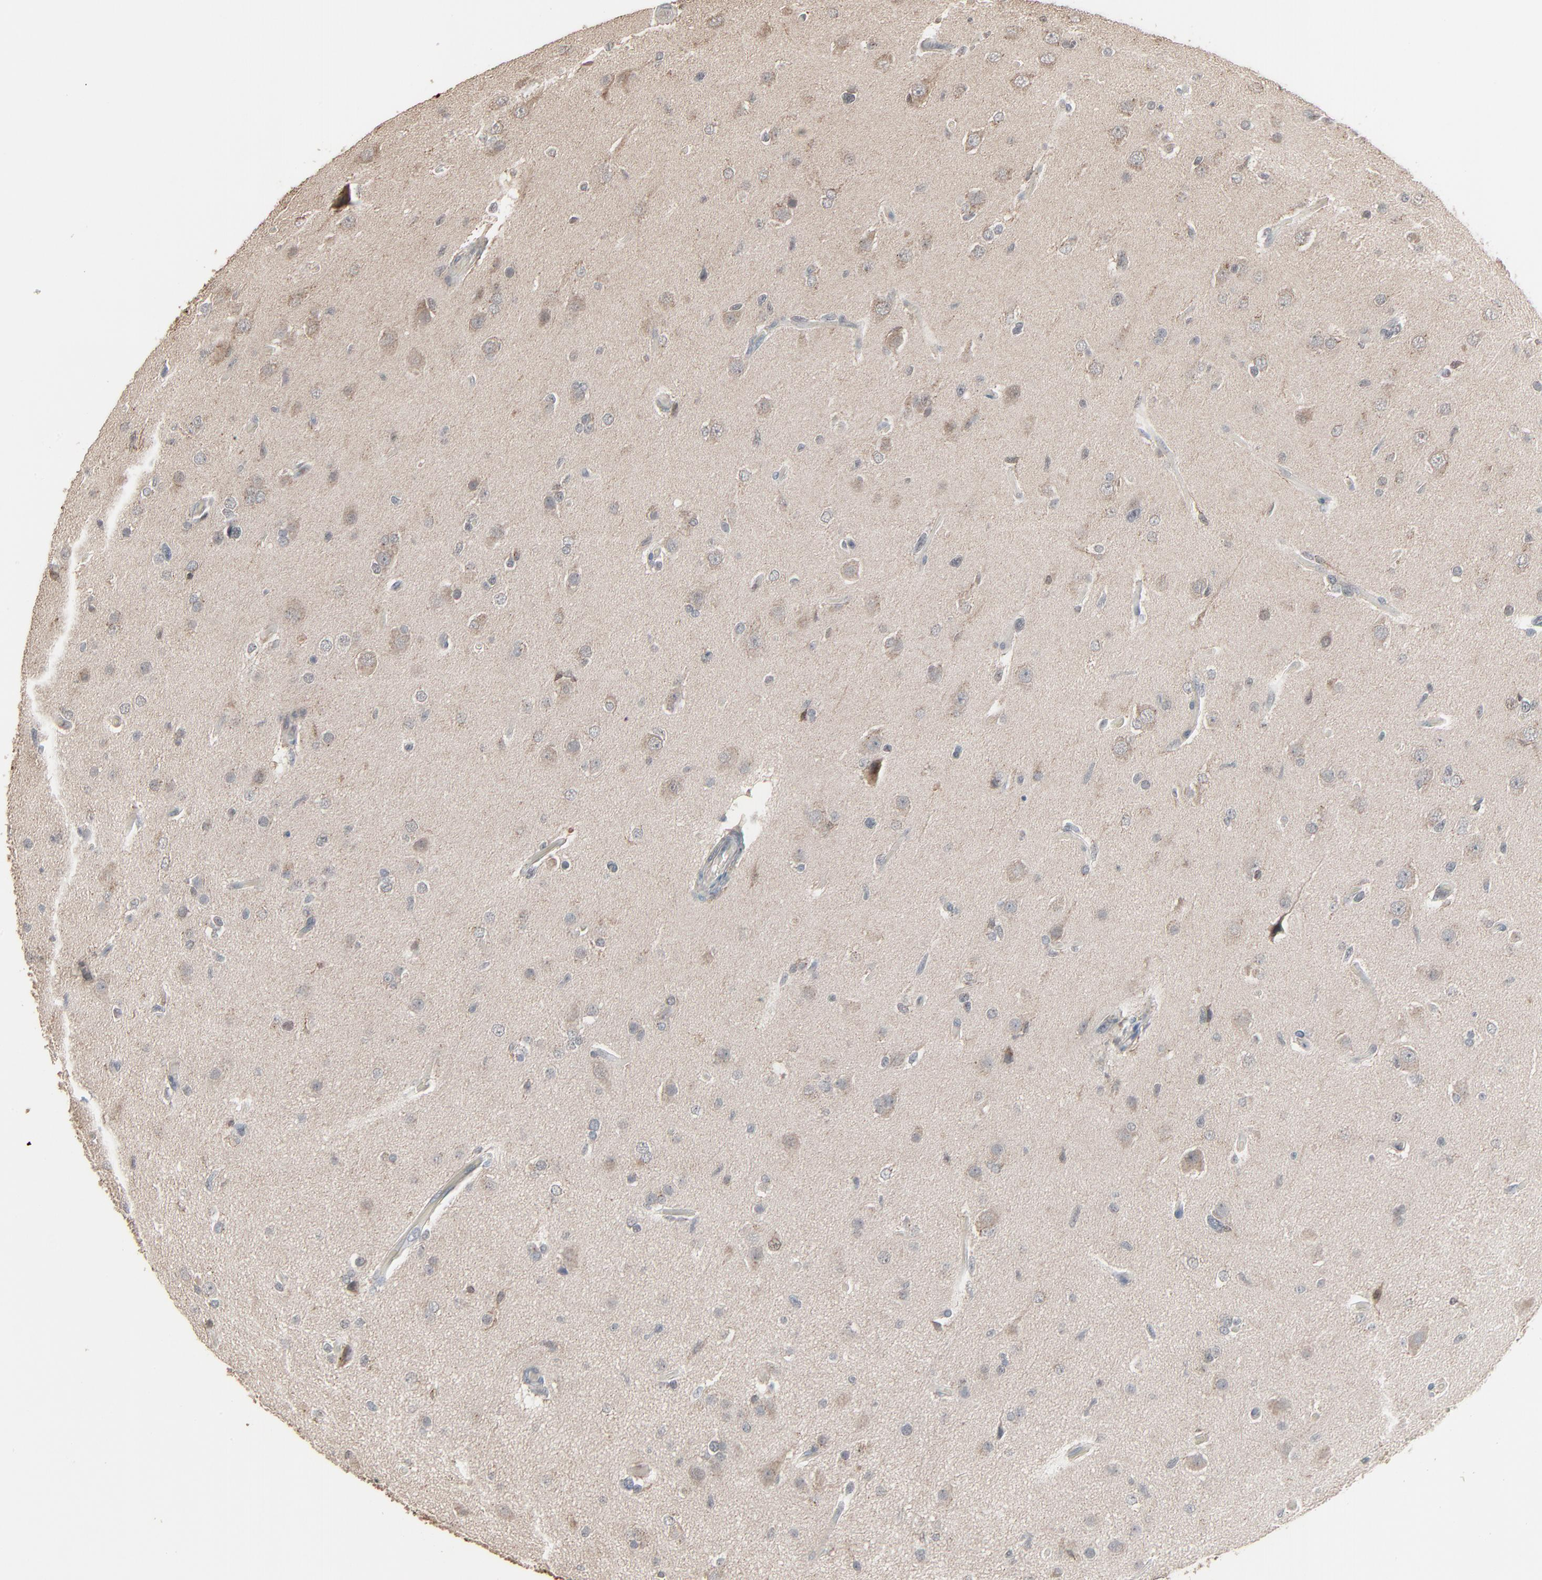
{"staining": {"intensity": "moderate", "quantity": "<25%", "location": "cytoplasmic/membranous,nuclear"}, "tissue": "glioma", "cell_type": "Tumor cells", "image_type": "cancer", "snomed": [{"axis": "morphology", "description": "Glioma, malignant, High grade"}, {"axis": "topography", "description": "Brain"}], "caption": "The histopathology image shows immunohistochemical staining of glioma. There is moderate cytoplasmic/membranous and nuclear expression is identified in approximately <25% of tumor cells.", "gene": "DOCK8", "patient": {"sex": "male", "age": 33}}